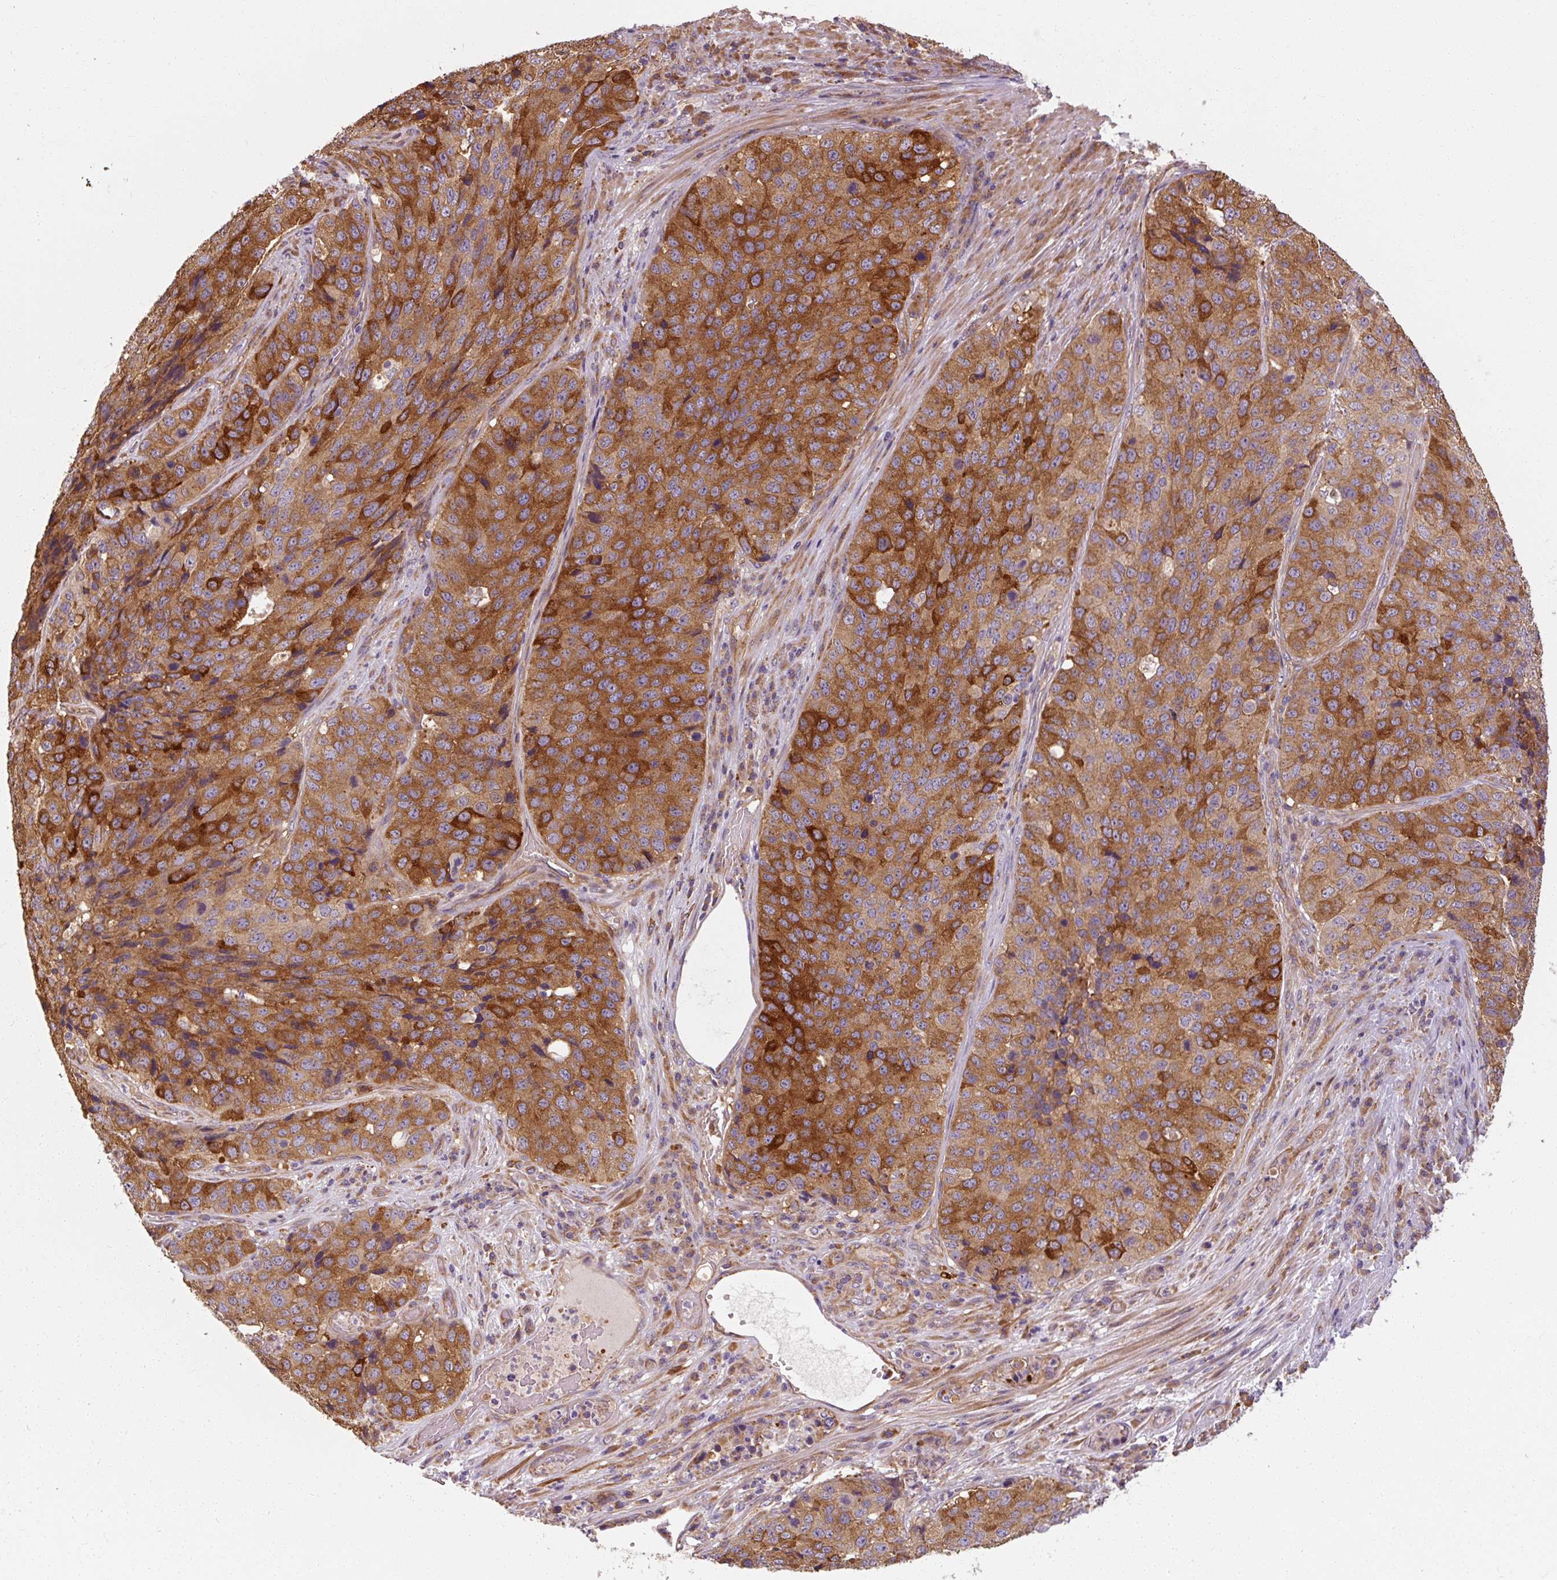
{"staining": {"intensity": "strong", "quantity": ">75%", "location": "cytoplasmic/membranous"}, "tissue": "stomach cancer", "cell_type": "Tumor cells", "image_type": "cancer", "snomed": [{"axis": "morphology", "description": "Adenocarcinoma, NOS"}, {"axis": "topography", "description": "Stomach"}], "caption": "The image demonstrates immunohistochemical staining of stomach cancer. There is strong cytoplasmic/membranous positivity is identified in about >75% of tumor cells. The staining was performed using DAB, with brown indicating positive protein expression. Nuclei are stained blue with hematoxylin.", "gene": "TBC1D4", "patient": {"sex": "male", "age": 71}}